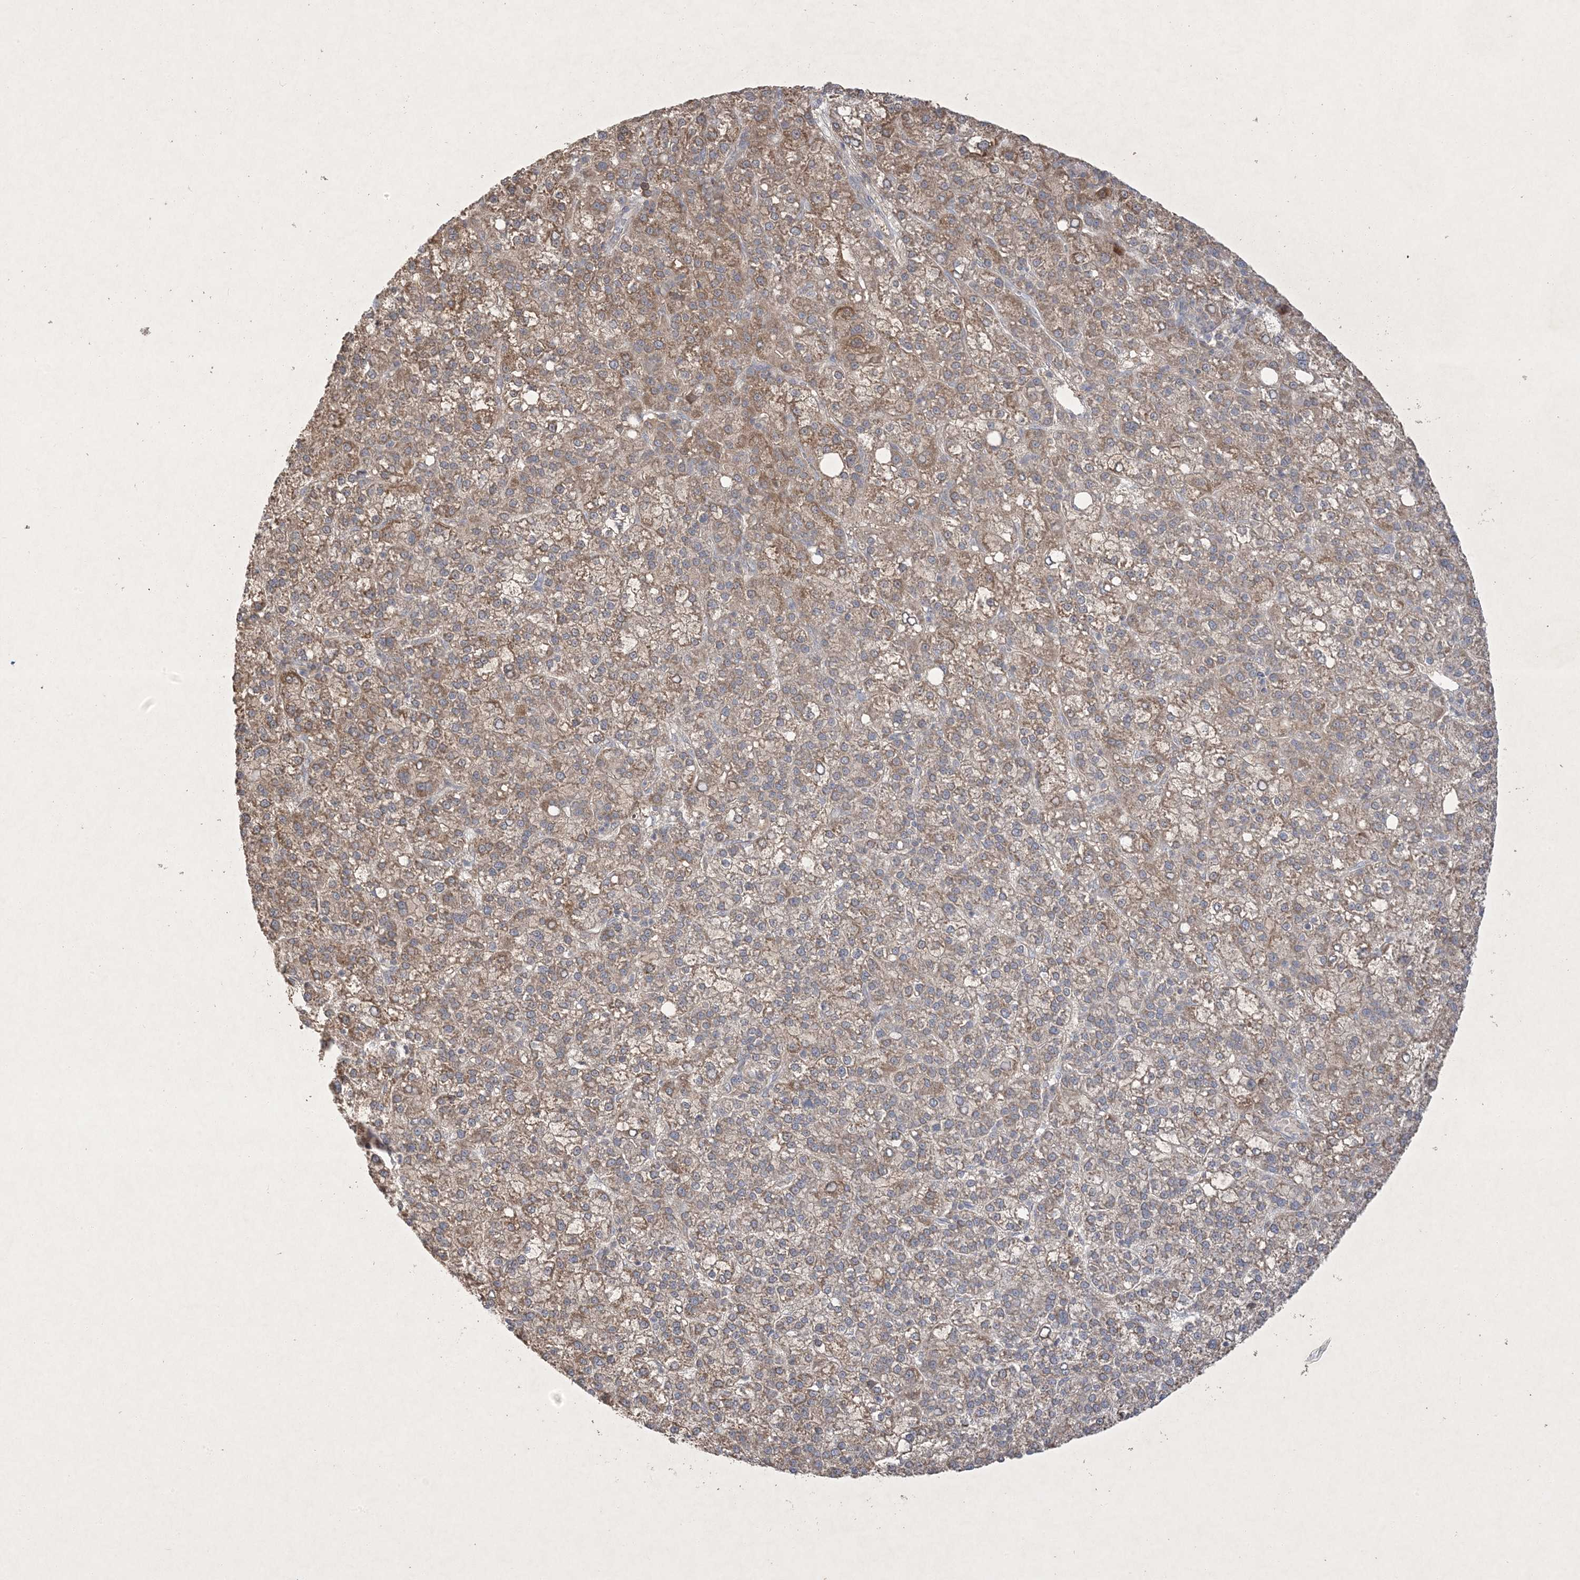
{"staining": {"intensity": "moderate", "quantity": ">75%", "location": "cytoplasmic/membranous"}, "tissue": "liver cancer", "cell_type": "Tumor cells", "image_type": "cancer", "snomed": [{"axis": "morphology", "description": "Carcinoma, Hepatocellular, NOS"}, {"axis": "topography", "description": "Liver"}], "caption": "There is medium levels of moderate cytoplasmic/membranous positivity in tumor cells of liver hepatocellular carcinoma, as demonstrated by immunohistochemical staining (brown color).", "gene": "PRSS36", "patient": {"sex": "female", "age": 58}}